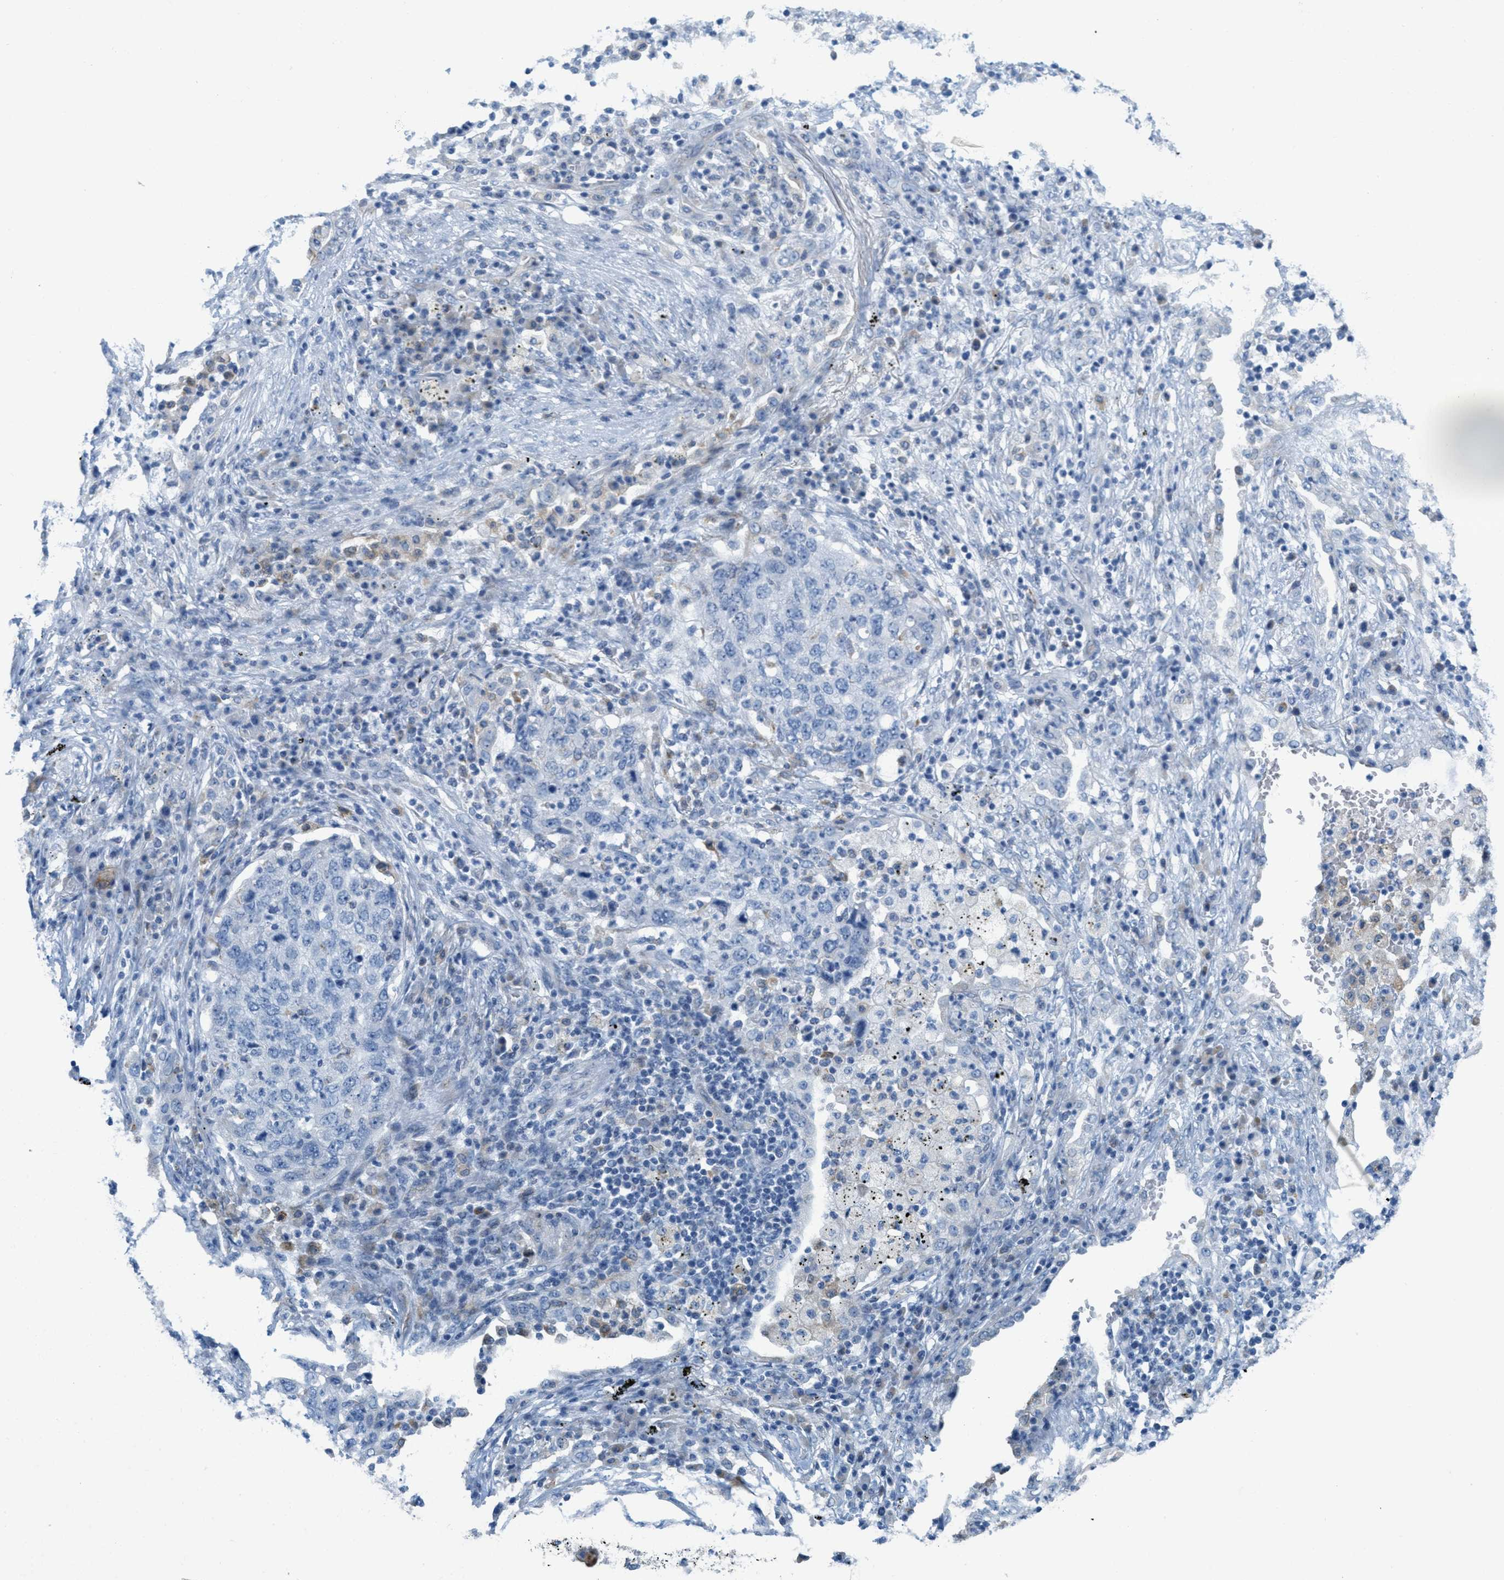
{"staining": {"intensity": "negative", "quantity": "none", "location": "none"}, "tissue": "lung cancer", "cell_type": "Tumor cells", "image_type": "cancer", "snomed": [{"axis": "morphology", "description": "Squamous cell carcinoma, NOS"}, {"axis": "topography", "description": "Lung"}], "caption": "Squamous cell carcinoma (lung) was stained to show a protein in brown. There is no significant positivity in tumor cells.", "gene": "TEX264", "patient": {"sex": "female", "age": 63}}